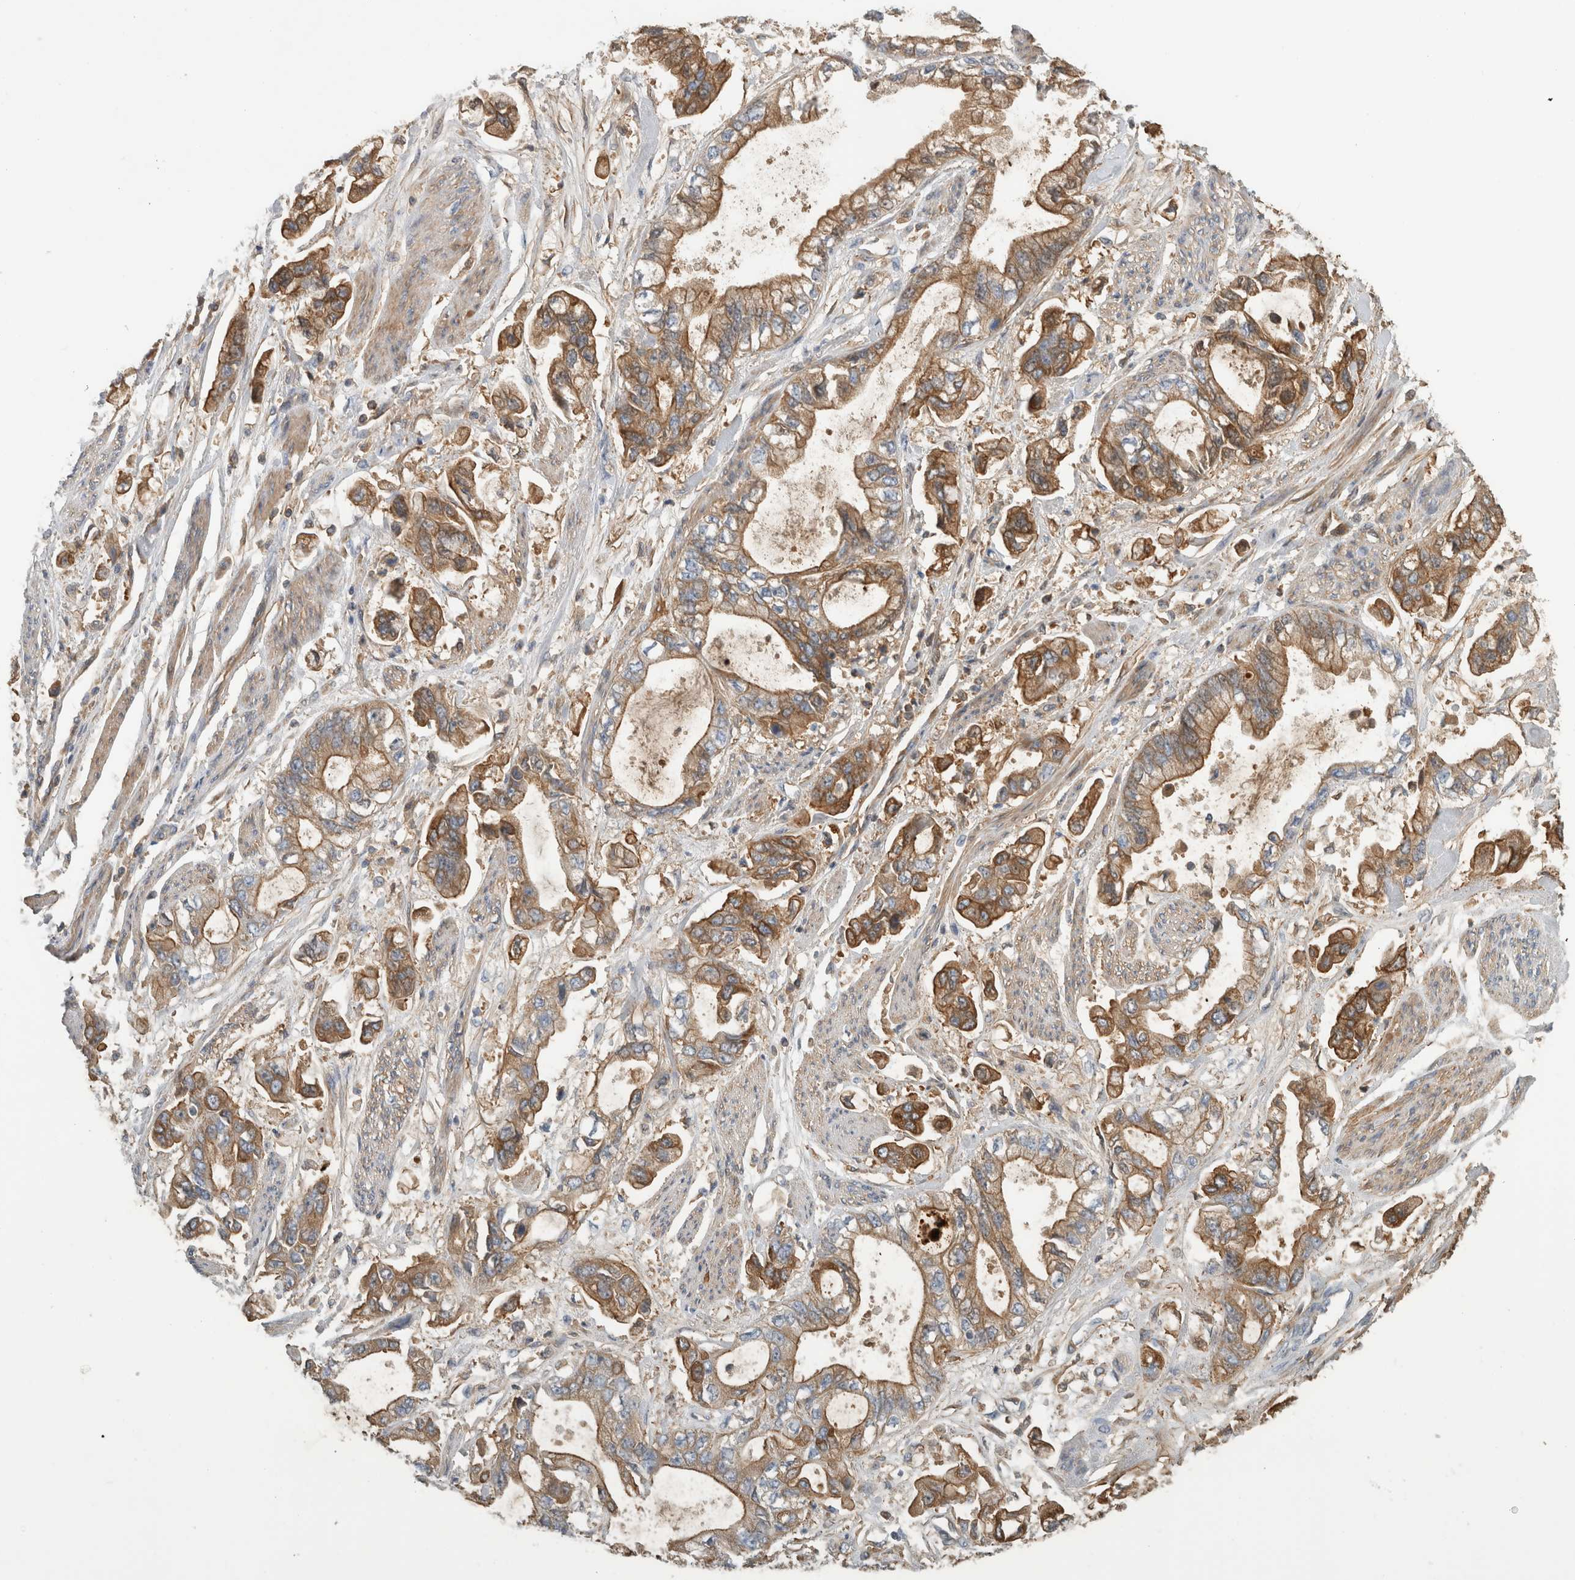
{"staining": {"intensity": "moderate", "quantity": ">75%", "location": "cytoplasmic/membranous"}, "tissue": "stomach cancer", "cell_type": "Tumor cells", "image_type": "cancer", "snomed": [{"axis": "morphology", "description": "Normal tissue, NOS"}, {"axis": "morphology", "description": "Adenocarcinoma, NOS"}, {"axis": "topography", "description": "Stomach"}], "caption": "Immunohistochemistry (IHC) staining of stomach adenocarcinoma, which demonstrates medium levels of moderate cytoplasmic/membranous staining in about >75% of tumor cells indicating moderate cytoplasmic/membranous protein positivity. The staining was performed using DAB (brown) for protein detection and nuclei were counterstained in hematoxylin (blue).", "gene": "CFI", "patient": {"sex": "male", "age": 62}}